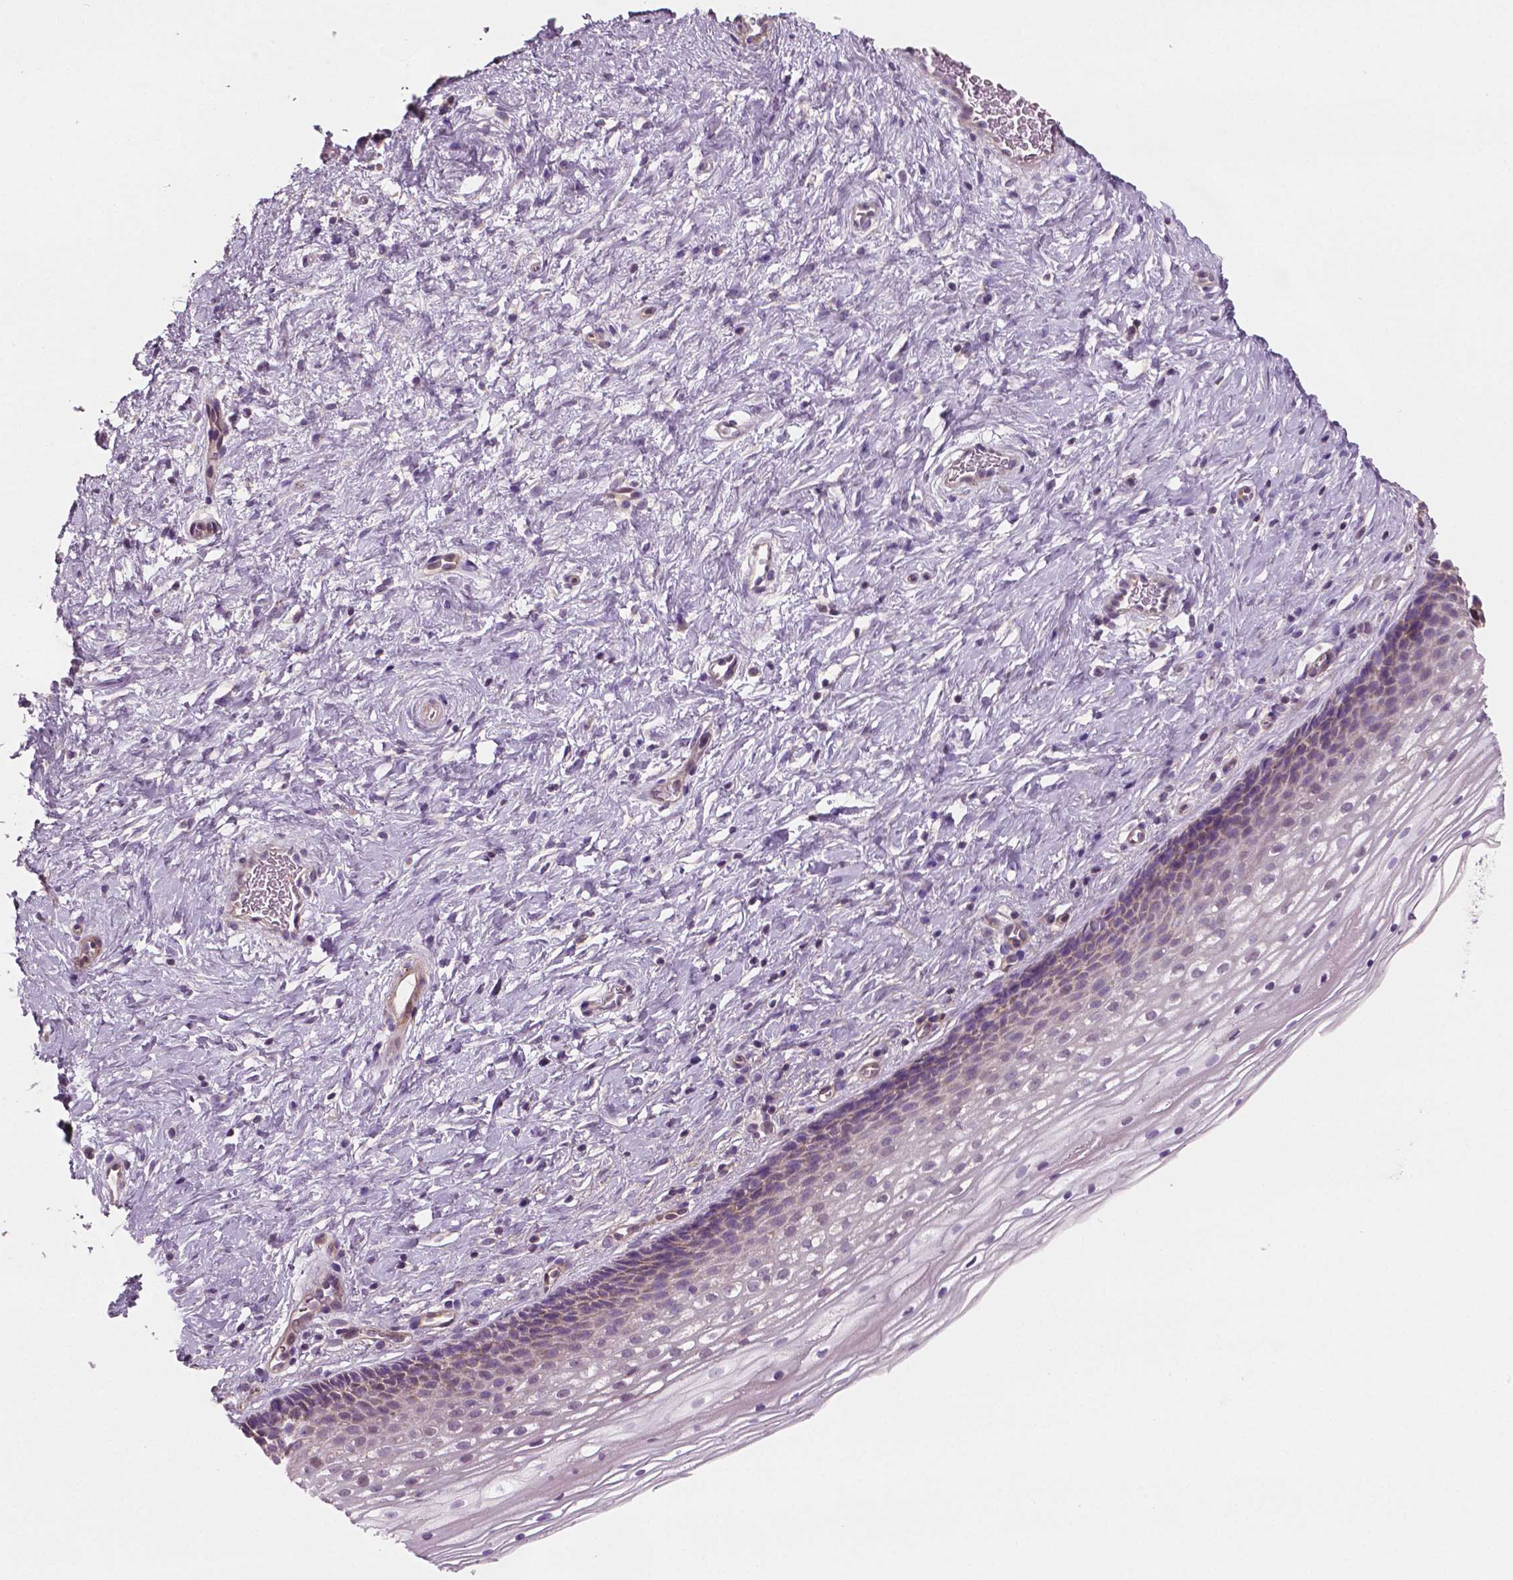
{"staining": {"intensity": "negative", "quantity": "none", "location": "none"}, "tissue": "cervix", "cell_type": "Glandular cells", "image_type": "normal", "snomed": [{"axis": "morphology", "description": "Normal tissue, NOS"}, {"axis": "topography", "description": "Cervix"}], "caption": "Immunohistochemical staining of normal cervix displays no significant staining in glandular cells.", "gene": "PTX3", "patient": {"sex": "female", "age": 34}}